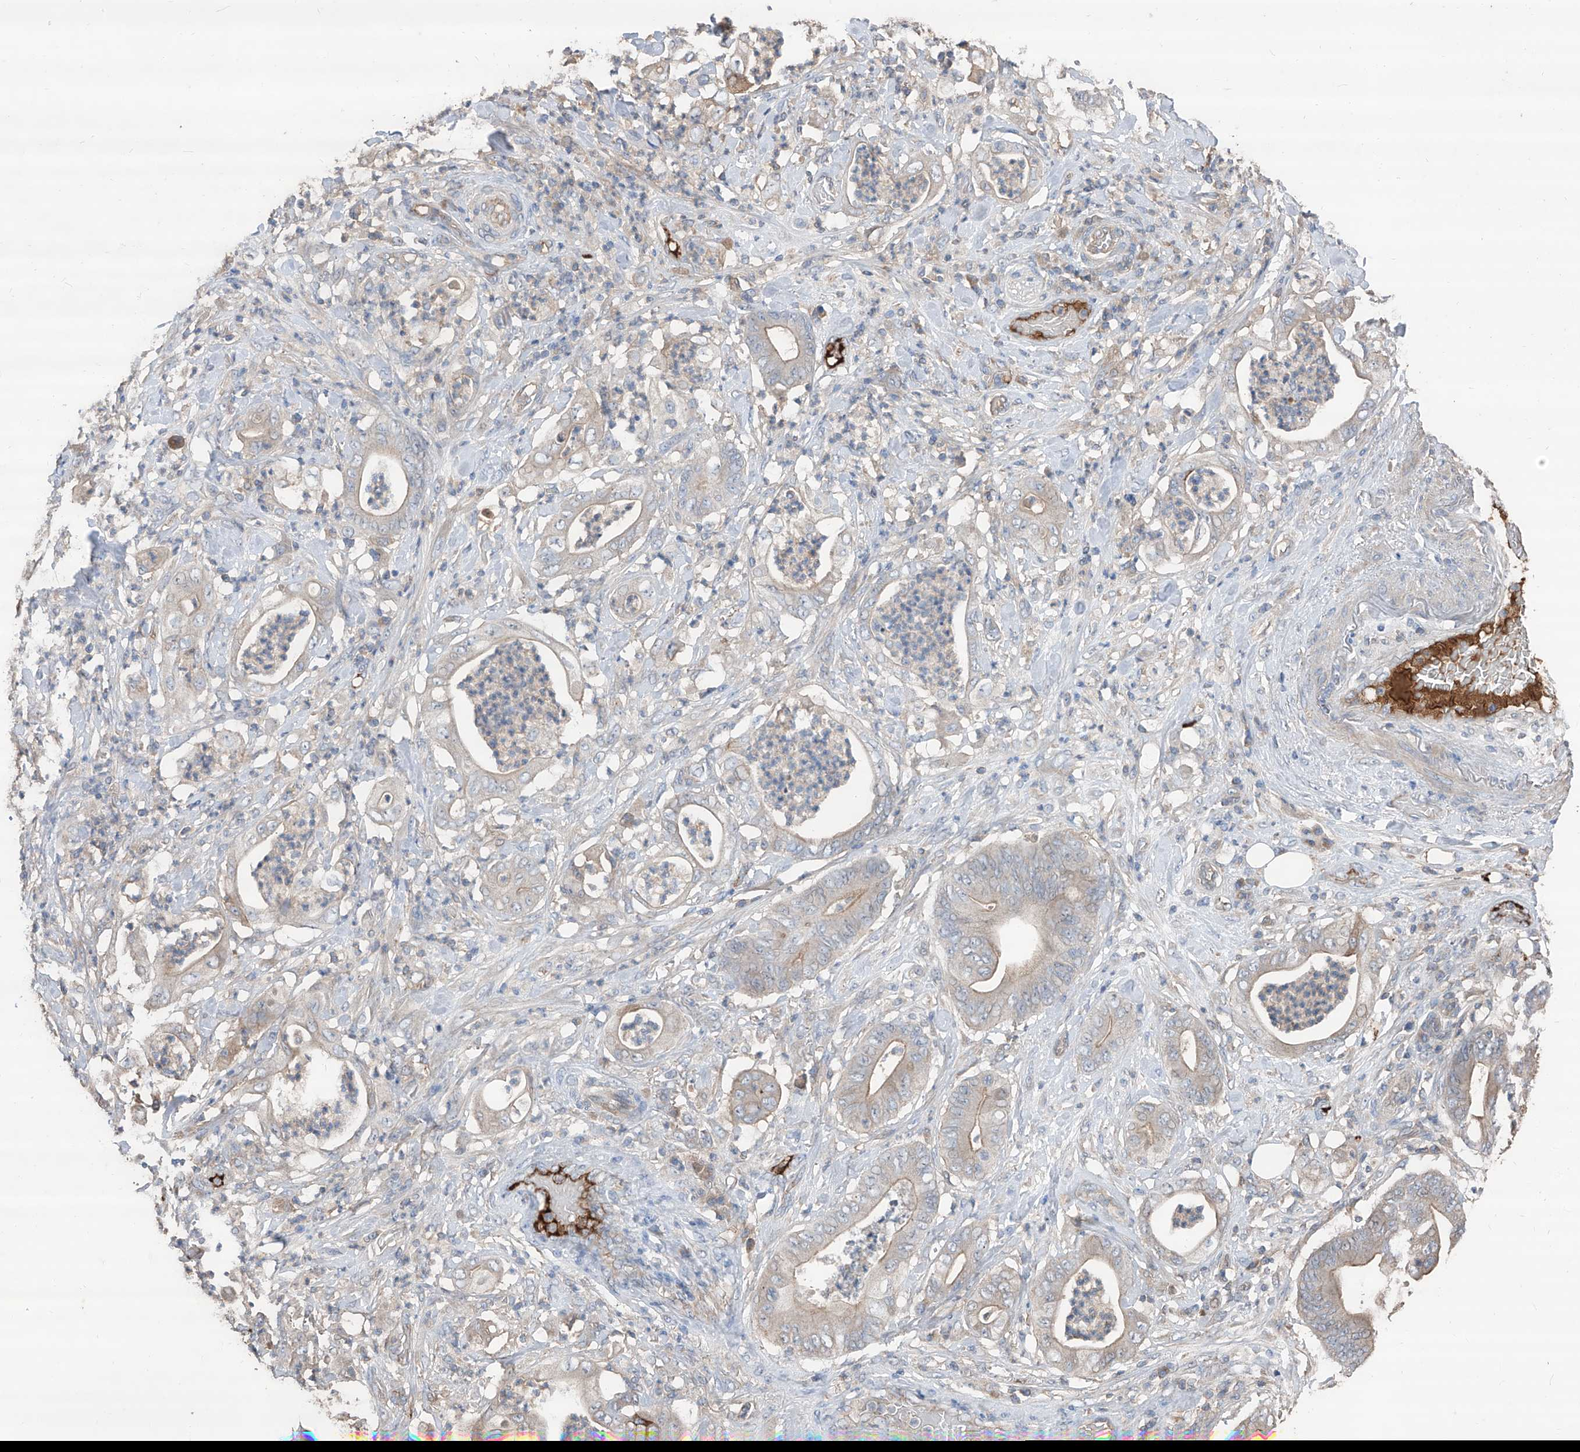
{"staining": {"intensity": "weak", "quantity": "25%-75%", "location": "cytoplasmic/membranous"}, "tissue": "stomach cancer", "cell_type": "Tumor cells", "image_type": "cancer", "snomed": [{"axis": "morphology", "description": "Adenocarcinoma, NOS"}, {"axis": "topography", "description": "Stomach"}], "caption": "Immunohistochemistry staining of adenocarcinoma (stomach), which displays low levels of weak cytoplasmic/membranous expression in about 25%-75% of tumor cells indicating weak cytoplasmic/membranous protein staining. The staining was performed using DAB (3,3'-diaminobenzidine) (brown) for protein detection and nuclei were counterstained in hematoxylin (blue).", "gene": "EDN1", "patient": {"sex": "female", "age": 73}}